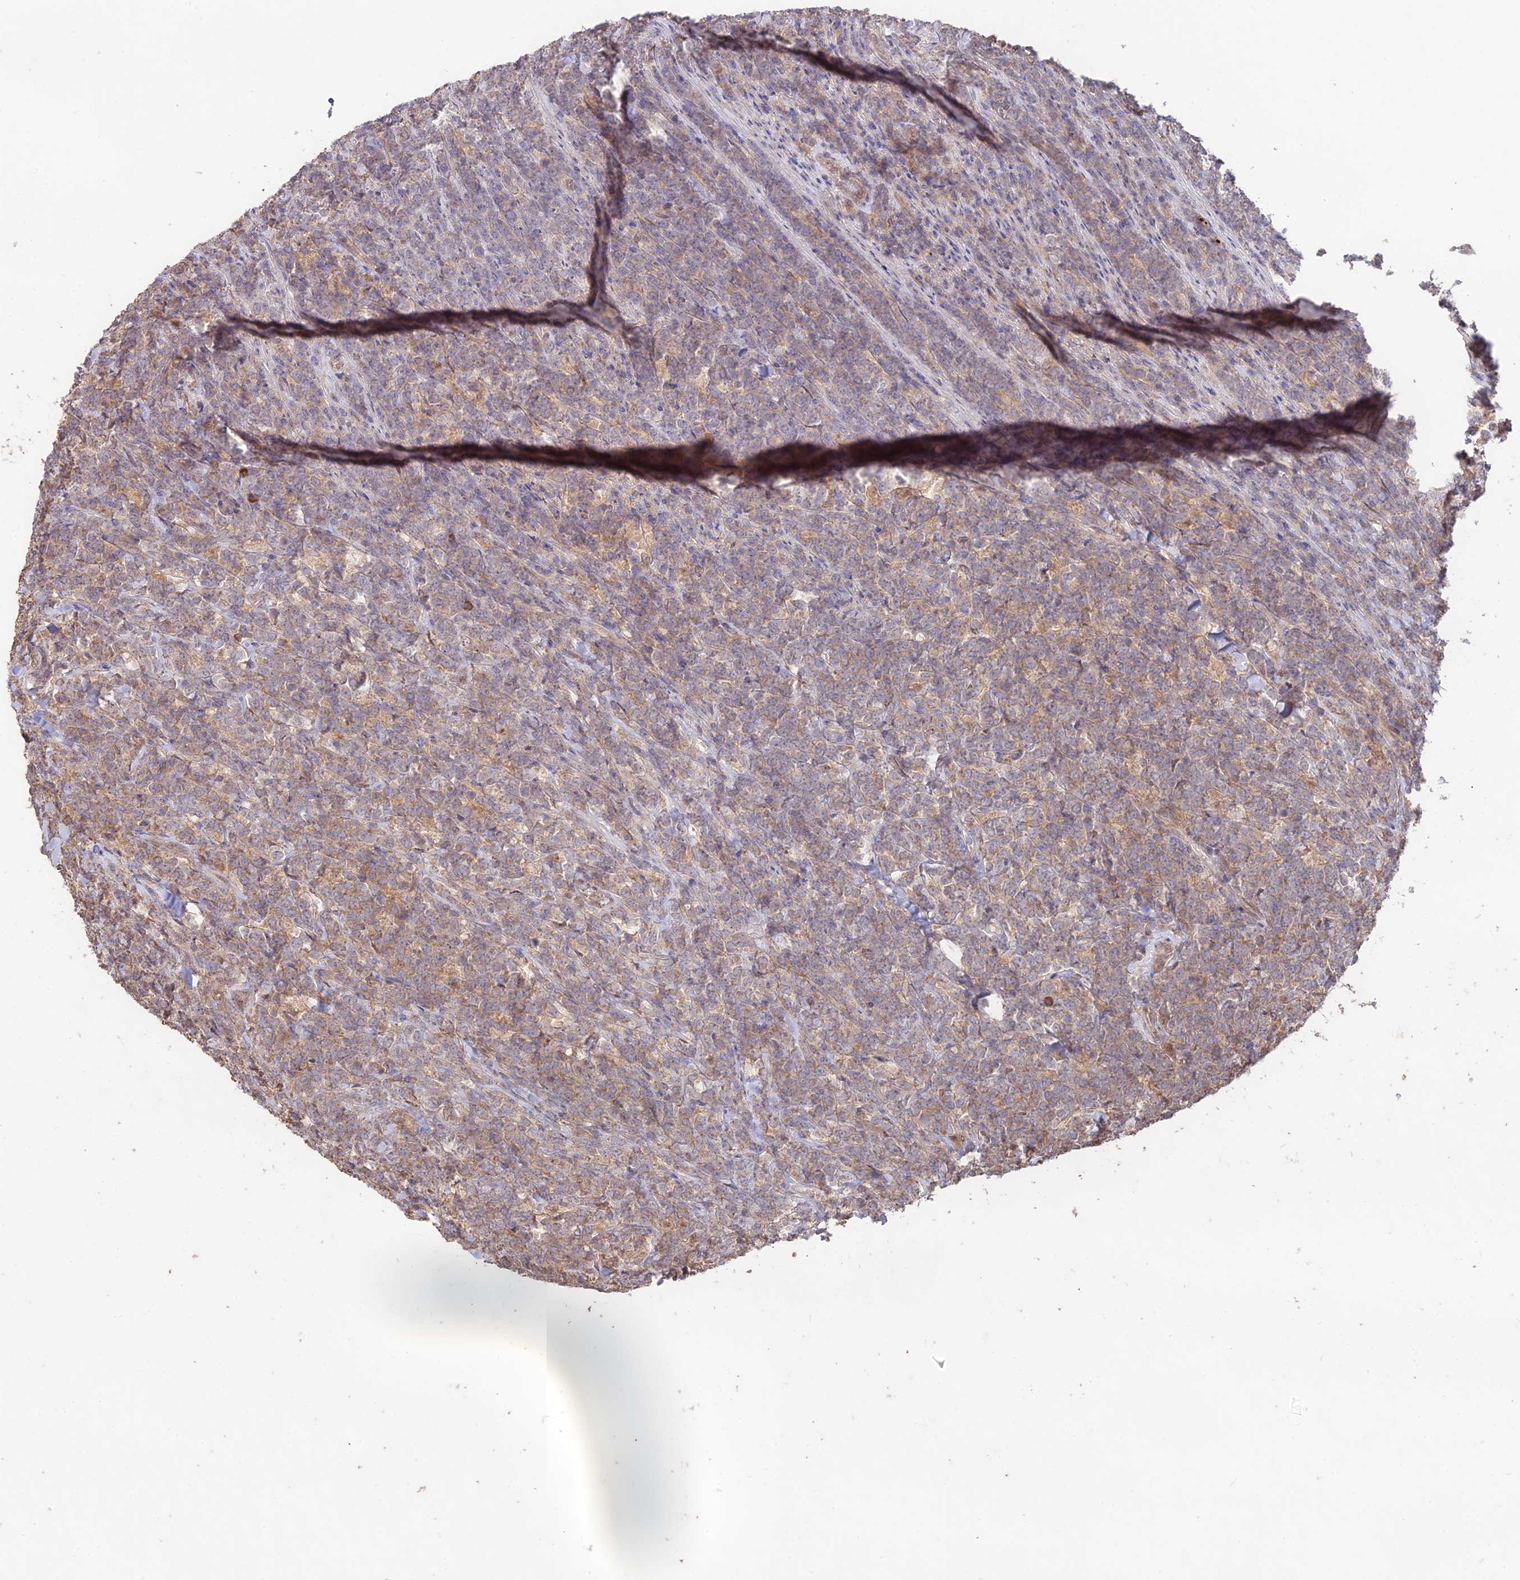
{"staining": {"intensity": "weak", "quantity": ">75%", "location": "cytoplasmic/membranous"}, "tissue": "lymphoma", "cell_type": "Tumor cells", "image_type": "cancer", "snomed": [{"axis": "morphology", "description": "Malignant lymphoma, non-Hodgkin's type, High grade"}, {"axis": "topography", "description": "Small intestine"}], "caption": "Weak cytoplasmic/membranous expression for a protein is identified in about >75% of tumor cells of lymphoma using IHC.", "gene": "CLCF1", "patient": {"sex": "male", "age": 8}}